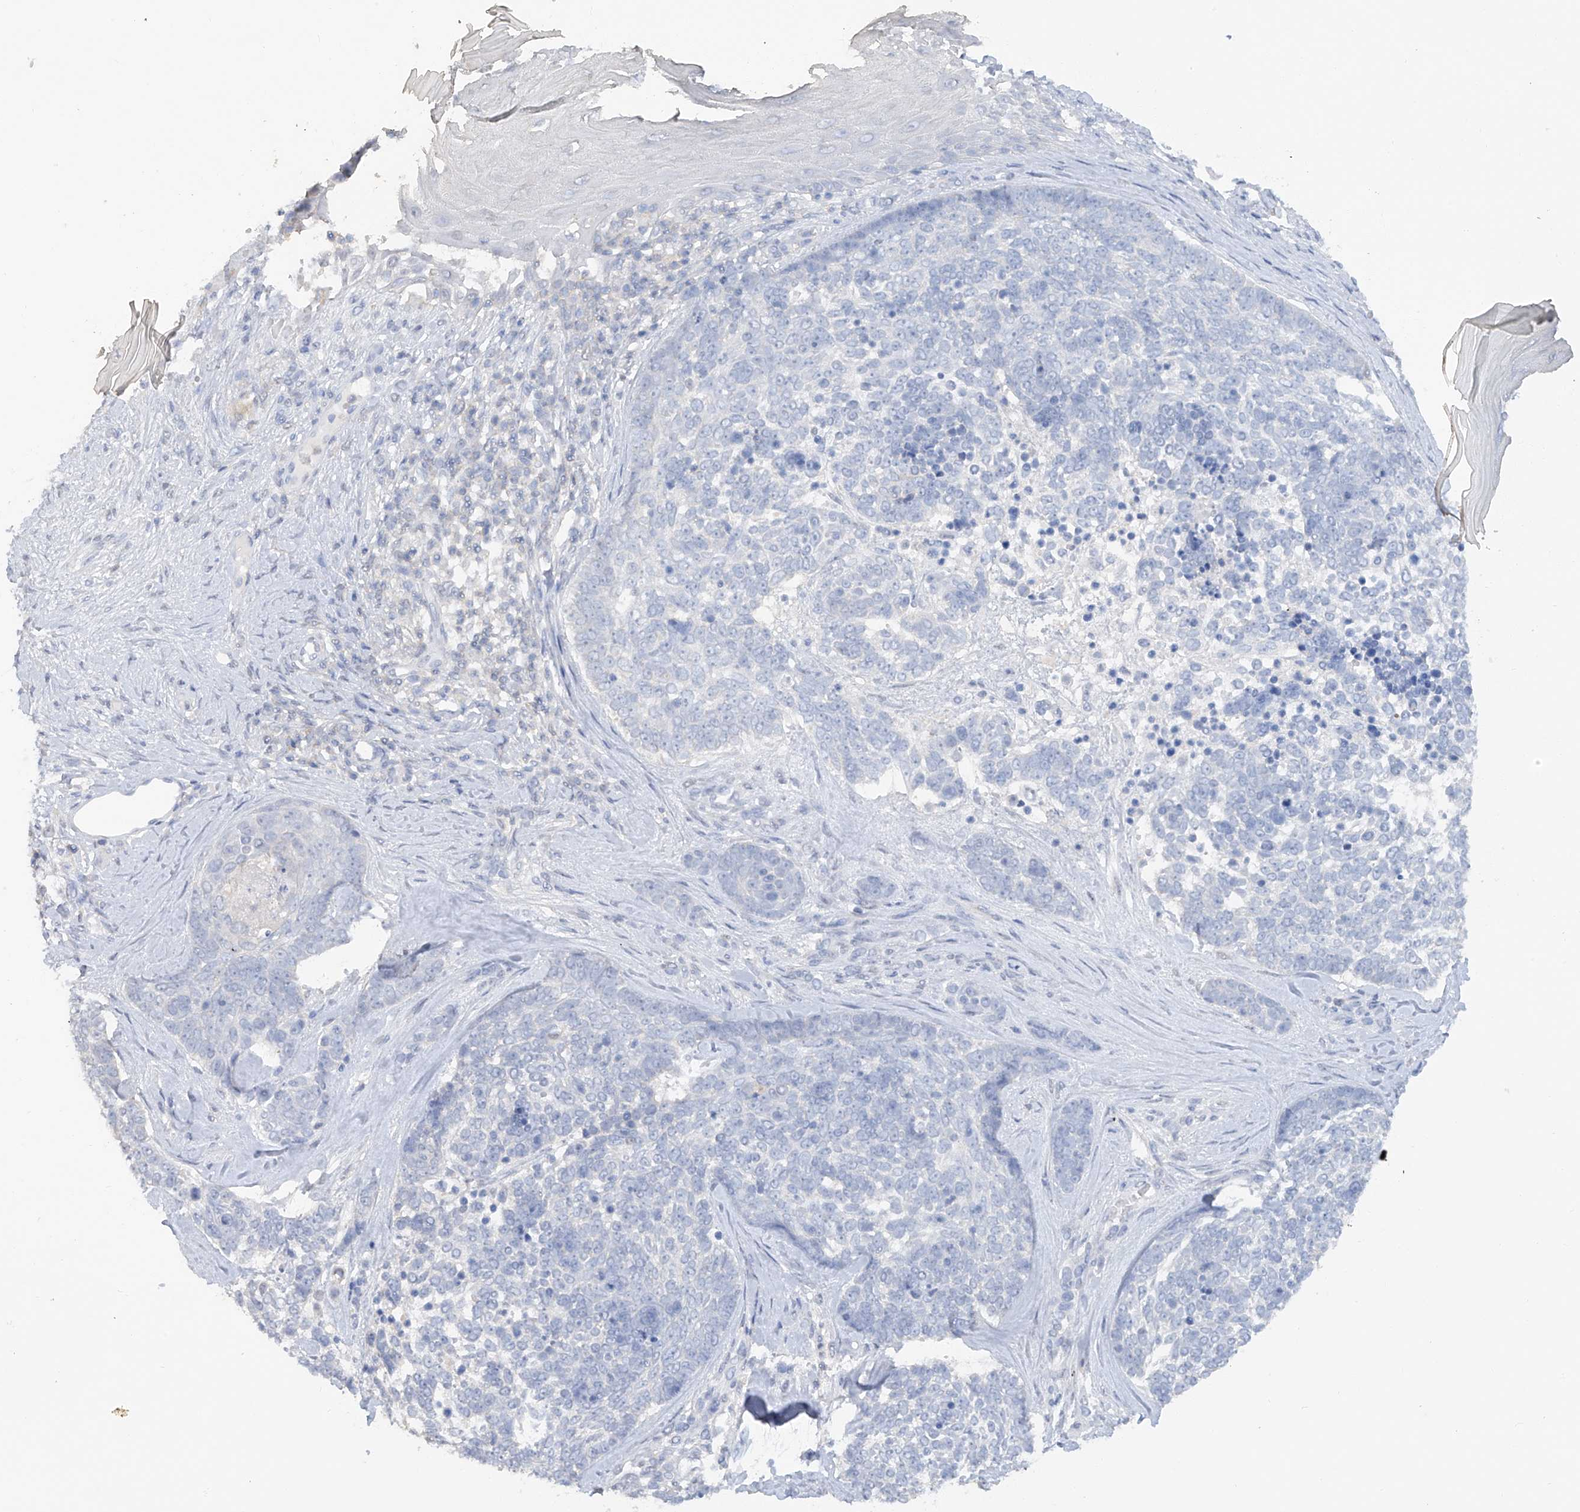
{"staining": {"intensity": "negative", "quantity": "none", "location": "none"}, "tissue": "skin cancer", "cell_type": "Tumor cells", "image_type": "cancer", "snomed": [{"axis": "morphology", "description": "Basal cell carcinoma"}, {"axis": "topography", "description": "Skin"}], "caption": "This is a histopathology image of immunohistochemistry (IHC) staining of skin cancer, which shows no expression in tumor cells.", "gene": "HAS3", "patient": {"sex": "female", "age": 81}}